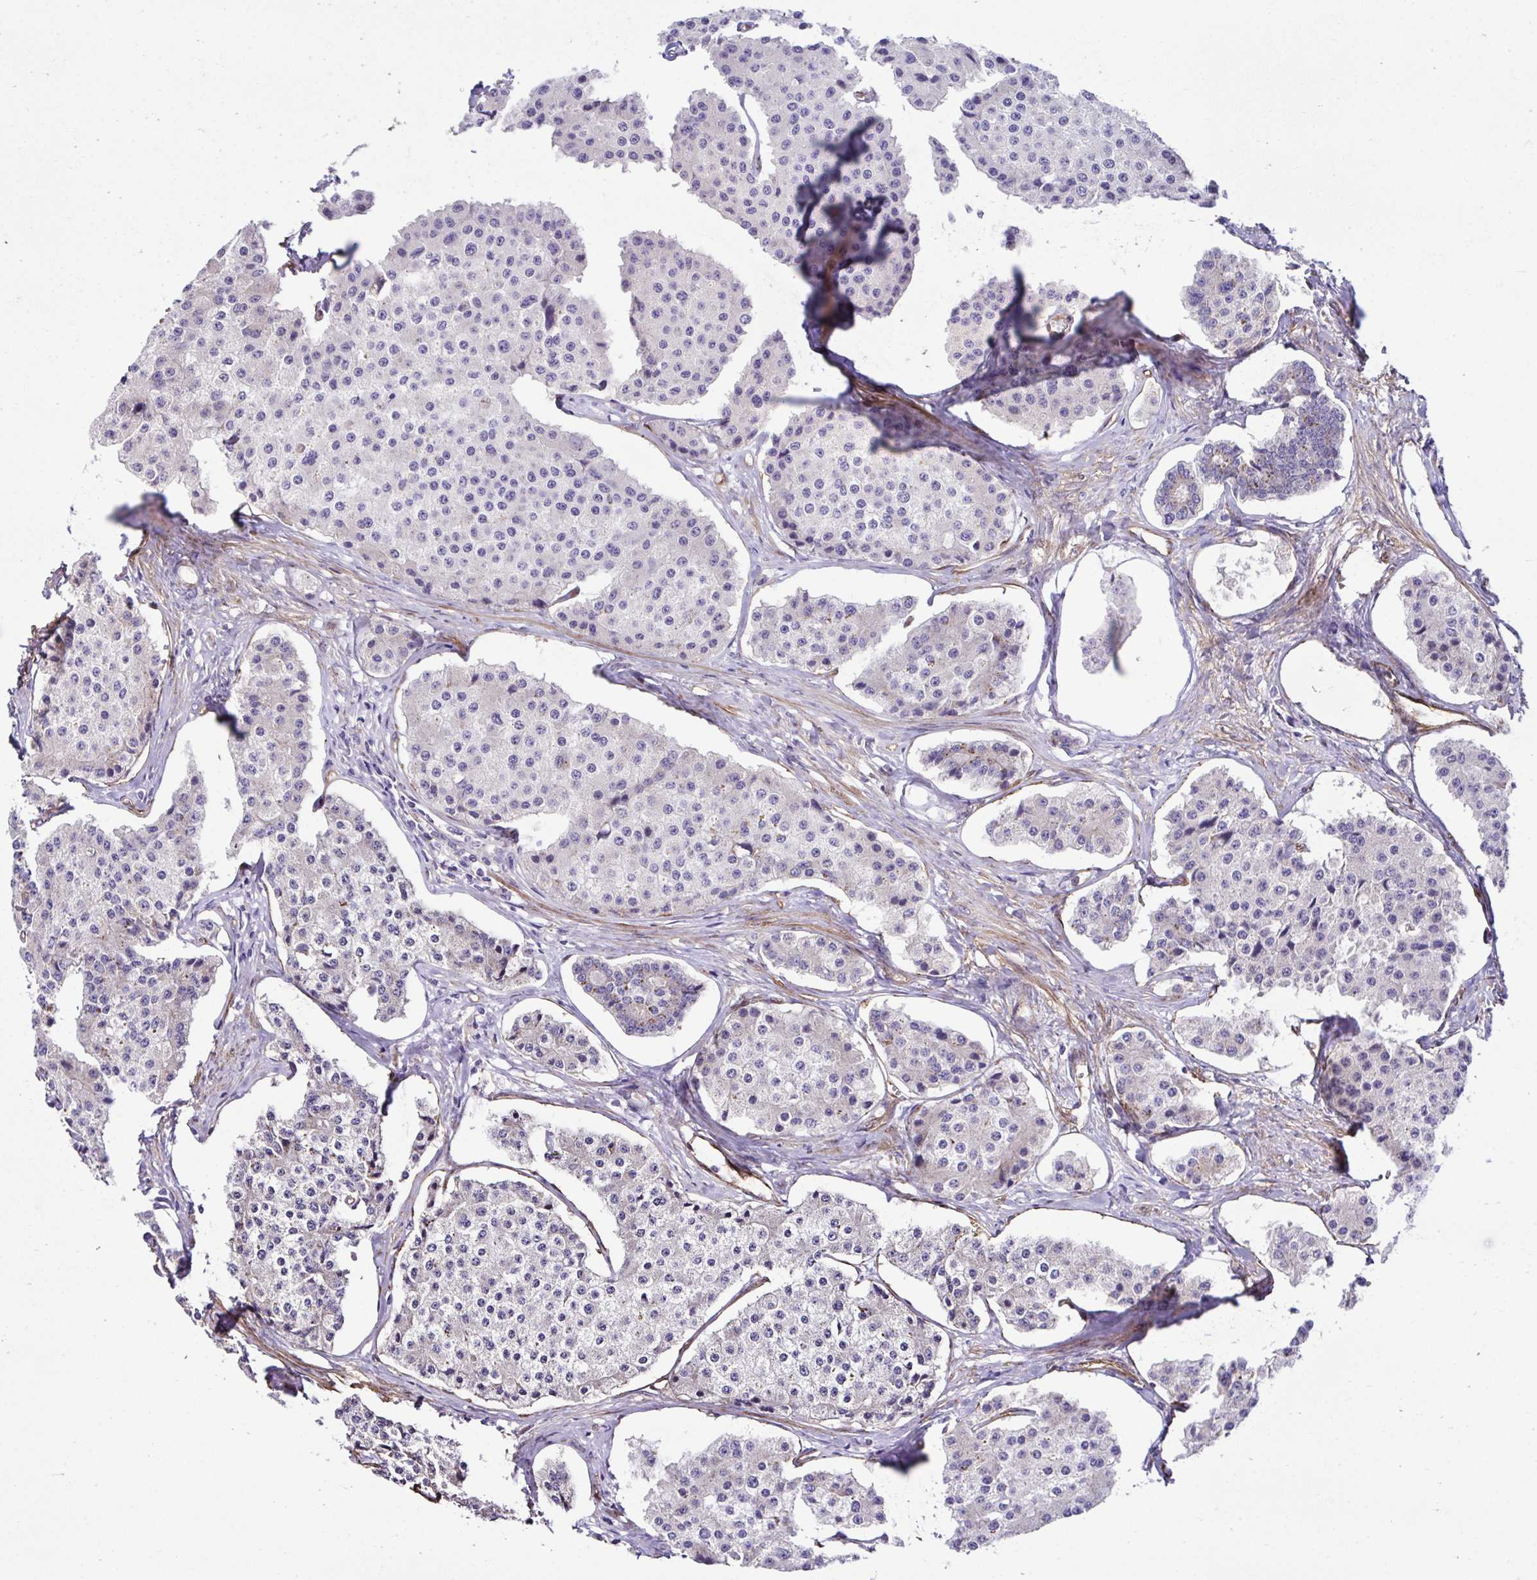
{"staining": {"intensity": "negative", "quantity": "none", "location": "none"}, "tissue": "carcinoid", "cell_type": "Tumor cells", "image_type": "cancer", "snomed": [{"axis": "morphology", "description": "Carcinoid, malignant, NOS"}, {"axis": "topography", "description": "Small intestine"}], "caption": "The immunohistochemistry (IHC) micrograph has no significant staining in tumor cells of carcinoid (malignant) tissue. Nuclei are stained in blue.", "gene": "TRIM52", "patient": {"sex": "female", "age": 65}}